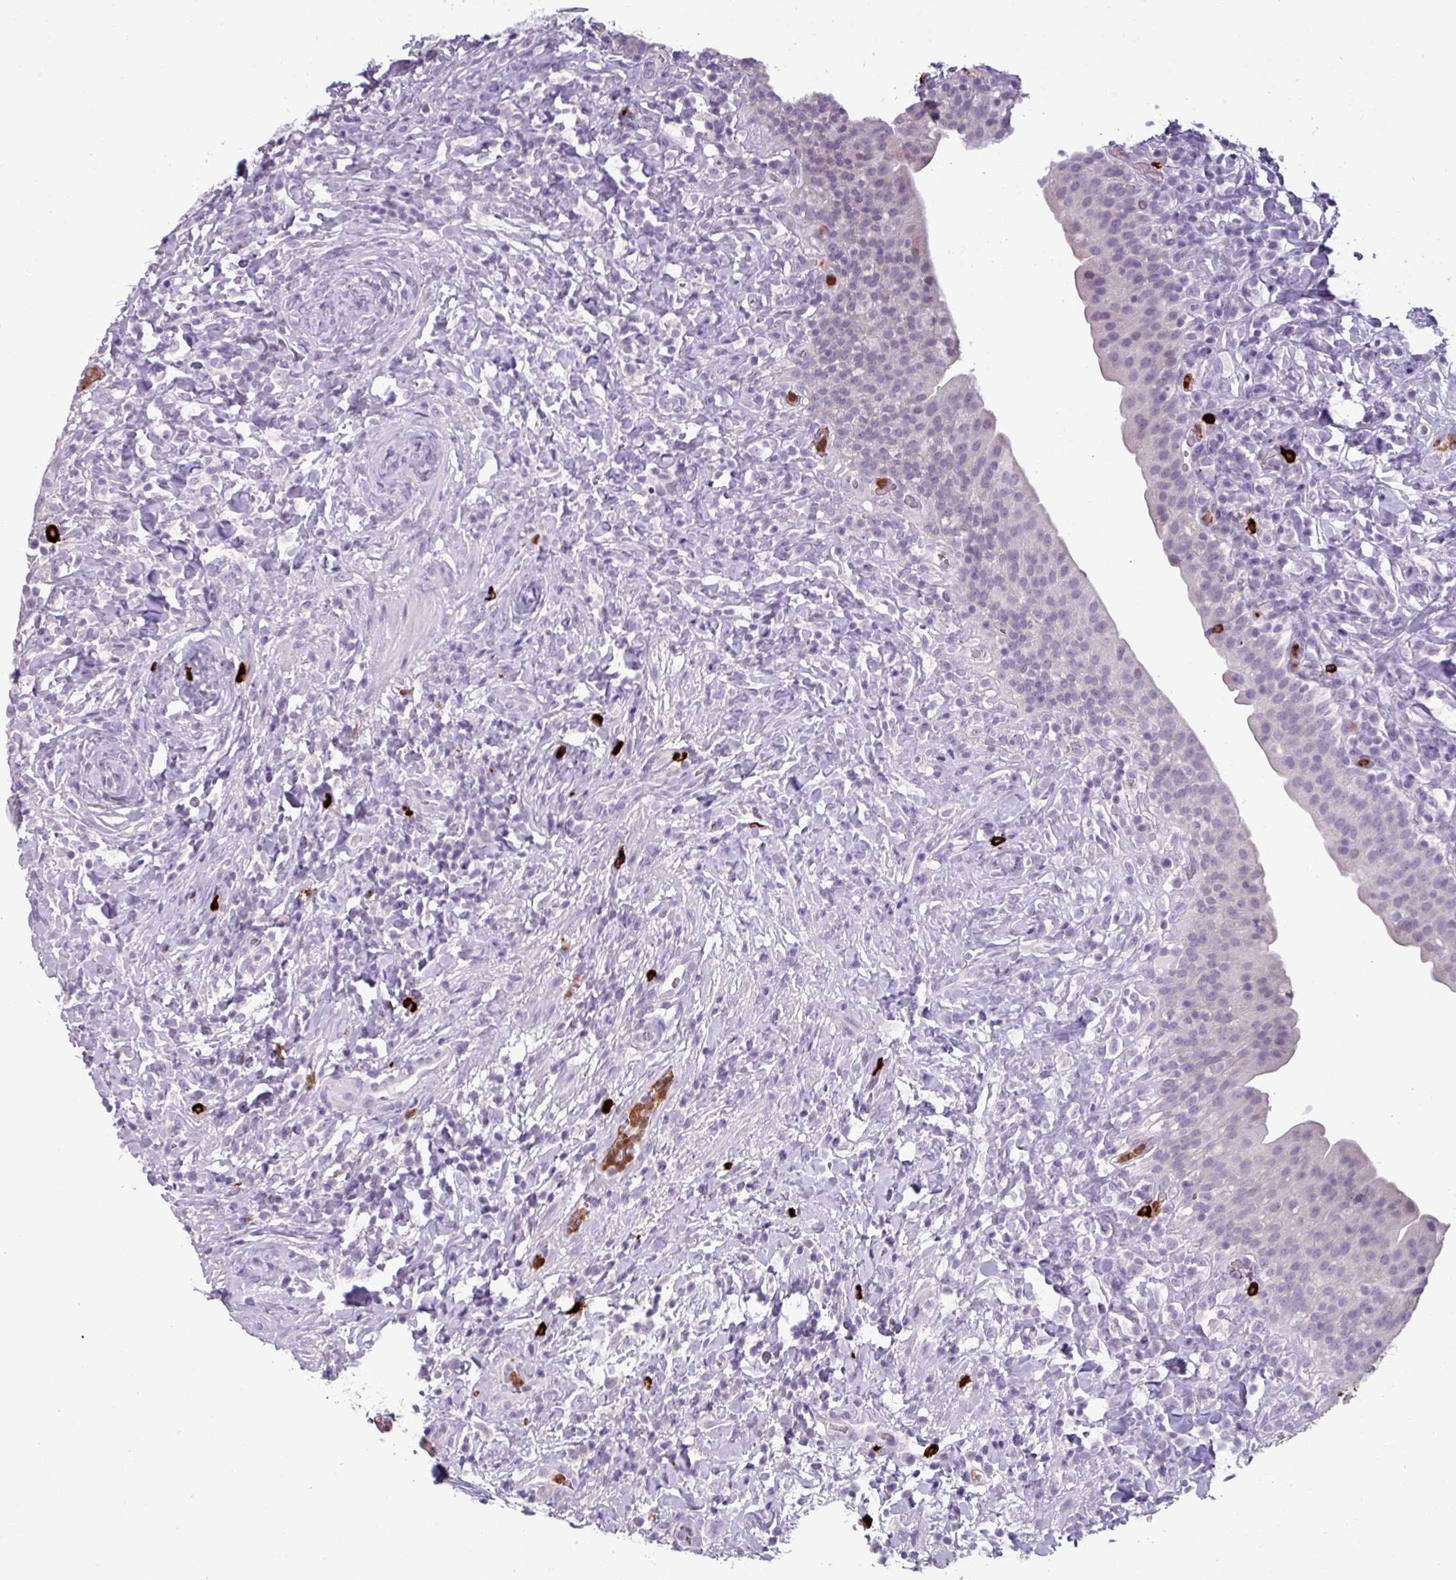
{"staining": {"intensity": "negative", "quantity": "none", "location": "none"}, "tissue": "urinary bladder", "cell_type": "Urothelial cells", "image_type": "normal", "snomed": [{"axis": "morphology", "description": "Normal tissue, NOS"}, {"axis": "morphology", "description": "Inflammation, NOS"}, {"axis": "topography", "description": "Urinary bladder"}], "caption": "This is an immunohistochemistry micrograph of normal urinary bladder. There is no staining in urothelial cells.", "gene": "TRIM39", "patient": {"sex": "male", "age": 64}}